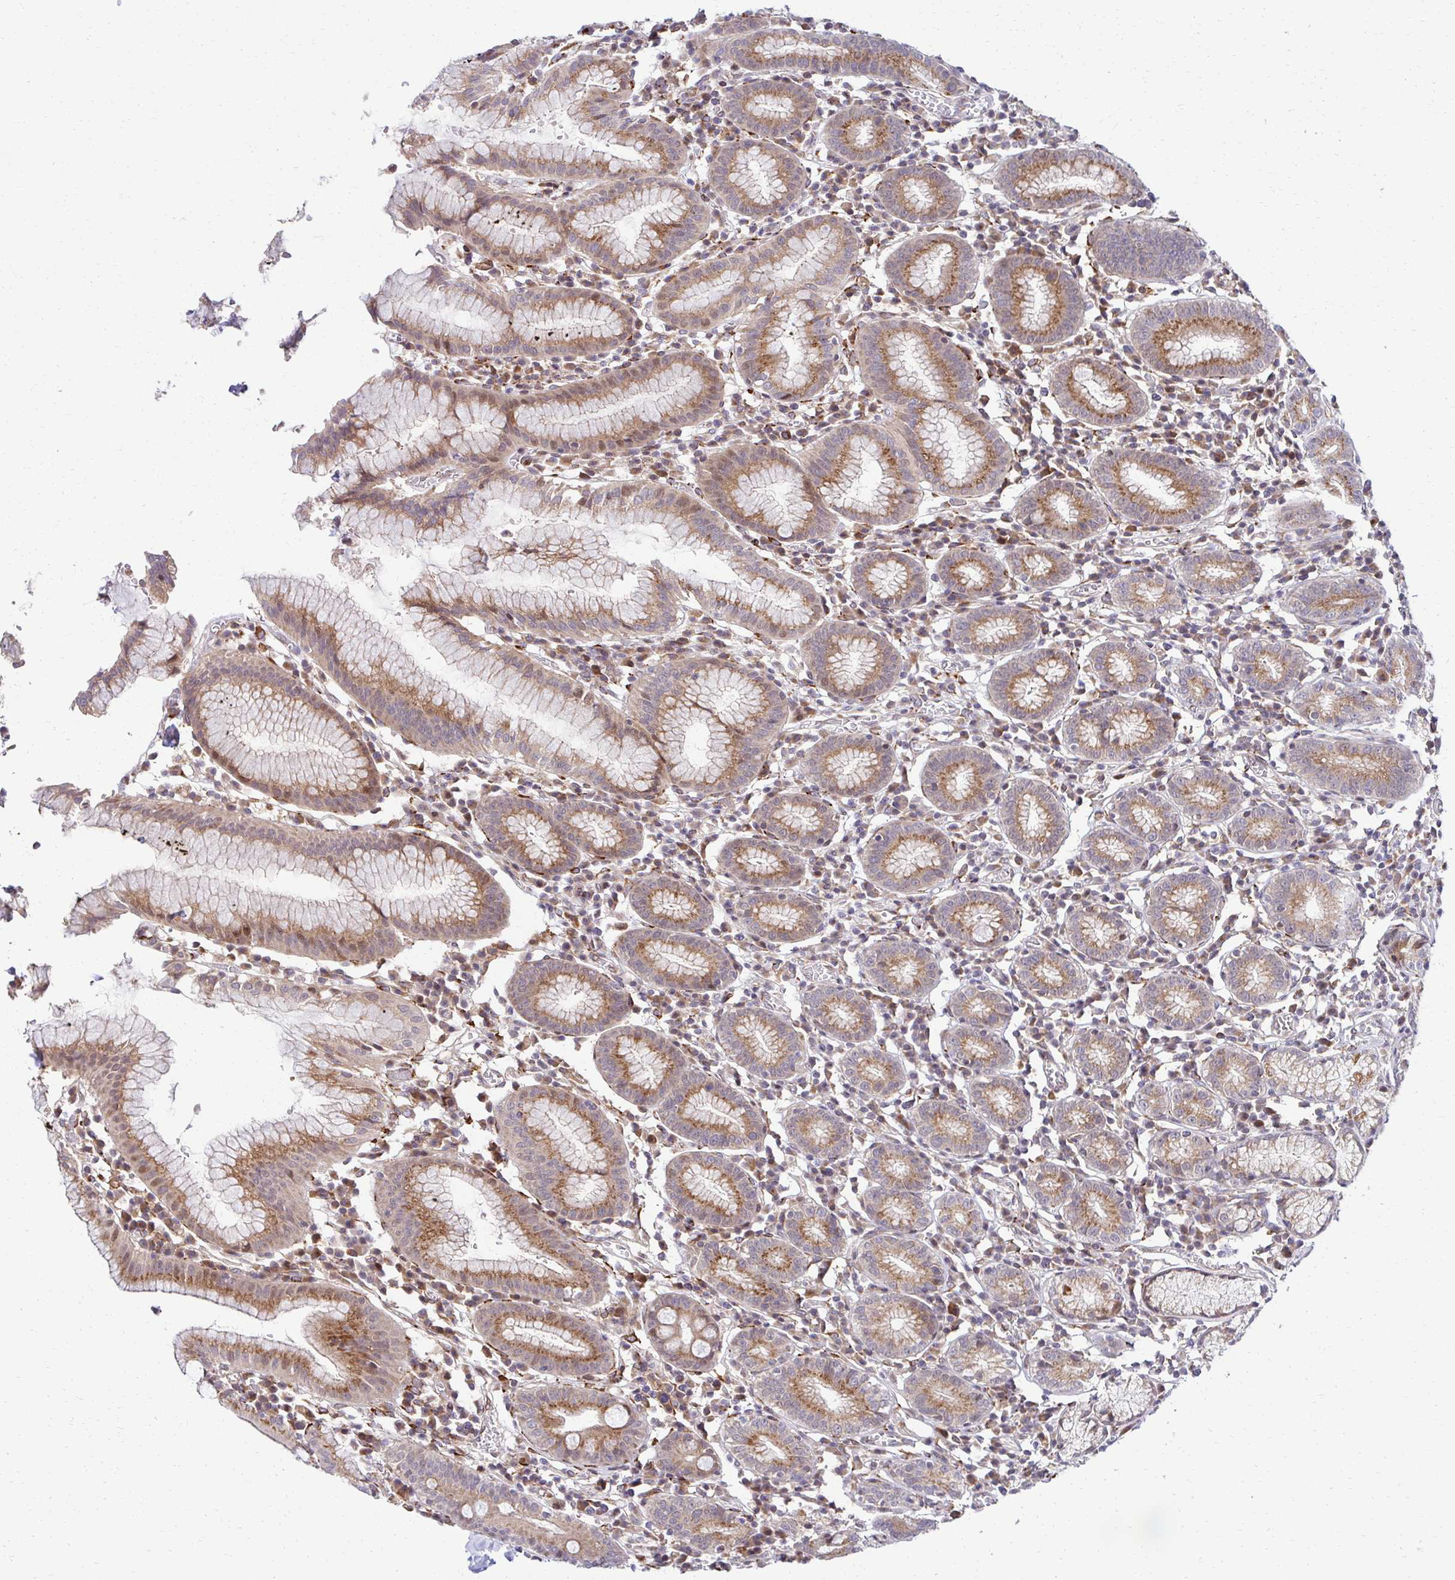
{"staining": {"intensity": "moderate", "quantity": ">75%", "location": "cytoplasmic/membranous"}, "tissue": "stomach", "cell_type": "Glandular cells", "image_type": "normal", "snomed": [{"axis": "morphology", "description": "Normal tissue, NOS"}, {"axis": "topography", "description": "Stomach"}], "caption": "This histopathology image reveals IHC staining of unremarkable human stomach, with medium moderate cytoplasmic/membranous staining in approximately >75% of glandular cells.", "gene": "HPS1", "patient": {"sex": "male", "age": 55}}